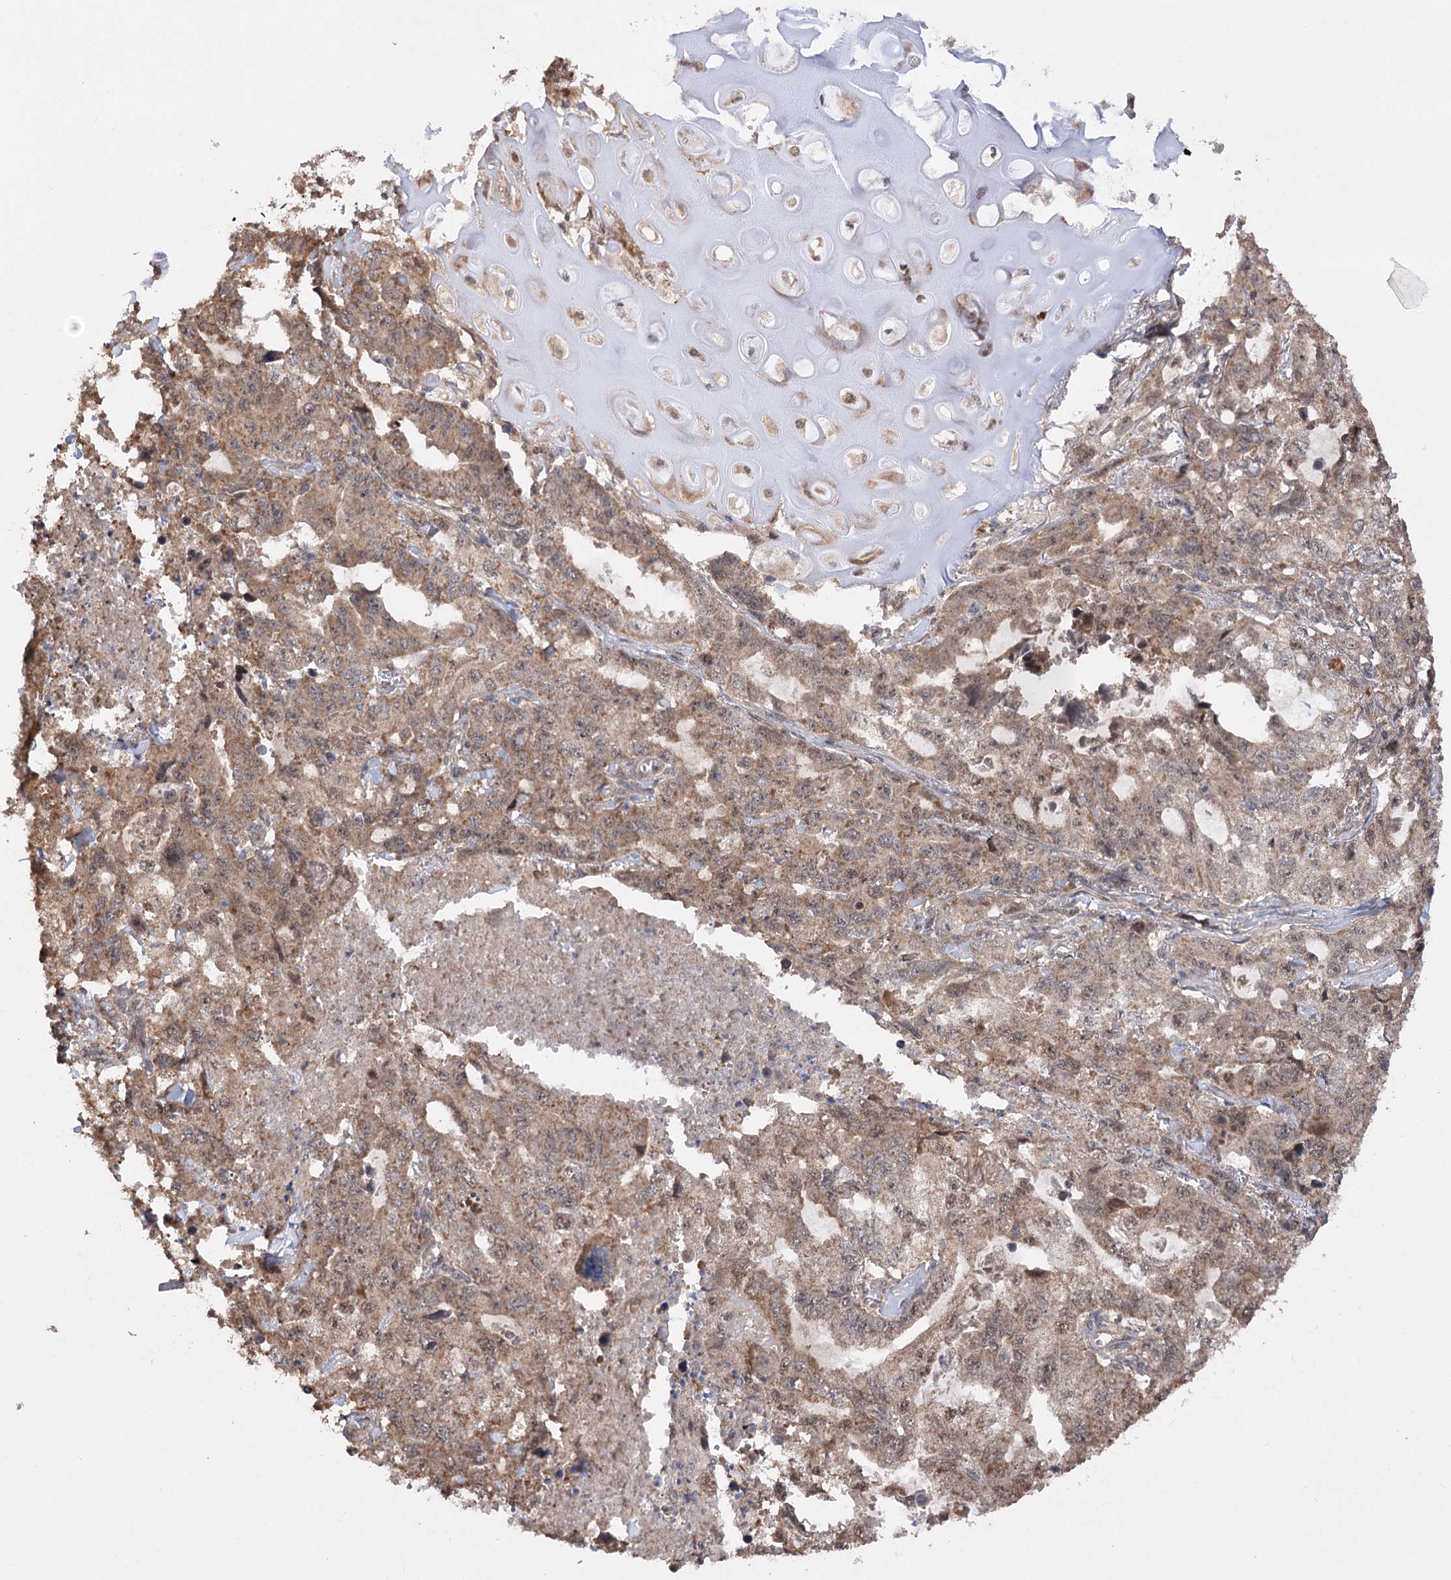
{"staining": {"intensity": "moderate", "quantity": ">75%", "location": "cytoplasmic/membranous,nuclear"}, "tissue": "lung cancer", "cell_type": "Tumor cells", "image_type": "cancer", "snomed": [{"axis": "morphology", "description": "Adenocarcinoma, NOS"}, {"axis": "topography", "description": "Lung"}], "caption": "Approximately >75% of tumor cells in adenocarcinoma (lung) exhibit moderate cytoplasmic/membranous and nuclear protein expression as visualized by brown immunohistochemical staining.", "gene": "TENM2", "patient": {"sex": "female", "age": 51}}